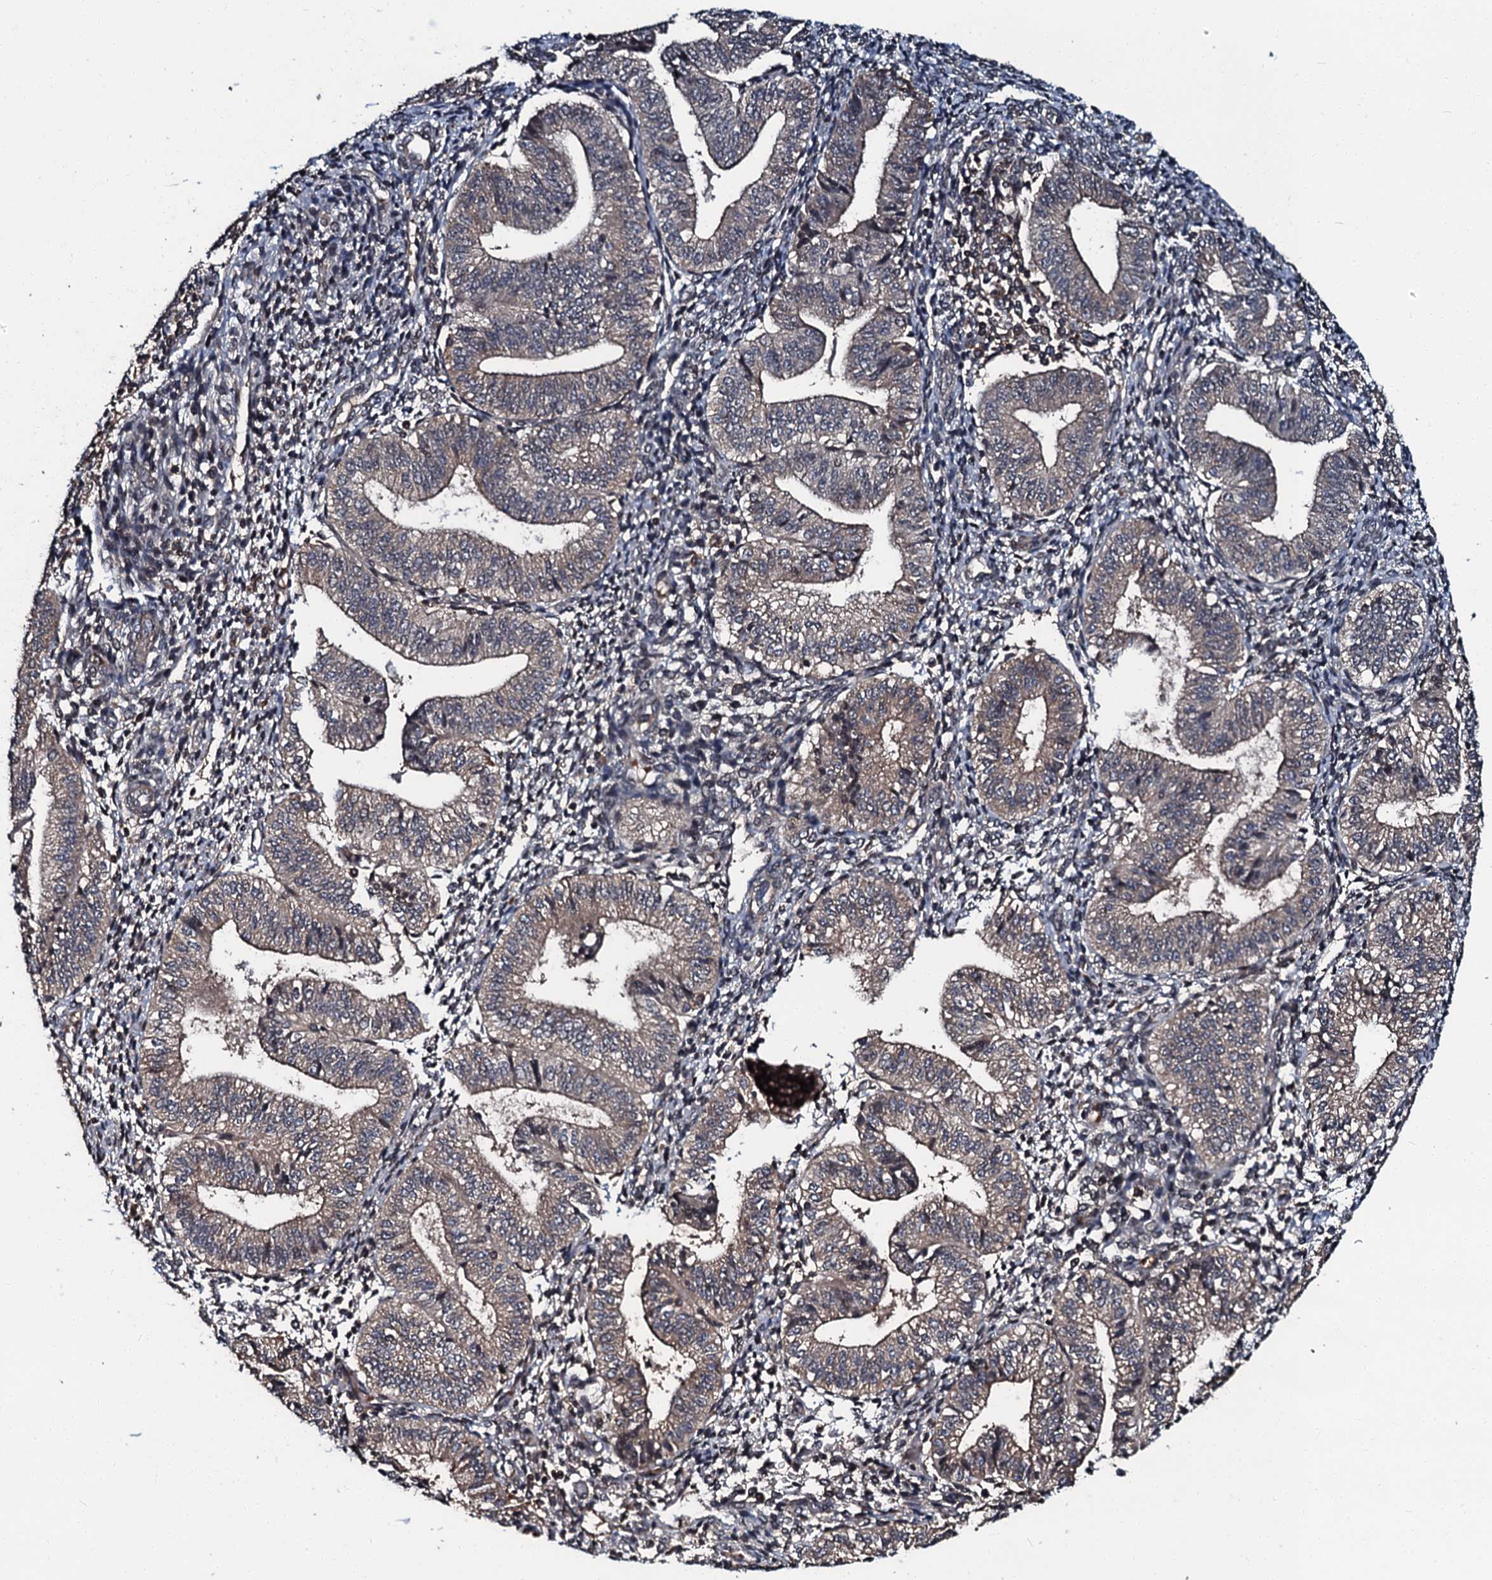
{"staining": {"intensity": "weak", "quantity": "25%-75%", "location": "cytoplasmic/membranous"}, "tissue": "endometrium", "cell_type": "Cells in endometrial stroma", "image_type": "normal", "snomed": [{"axis": "morphology", "description": "Normal tissue, NOS"}, {"axis": "topography", "description": "Endometrium"}], "caption": "Cells in endometrial stroma show weak cytoplasmic/membranous expression in approximately 25%-75% of cells in normal endometrium. The staining is performed using DAB brown chromogen to label protein expression. The nuclei are counter-stained blue using hematoxylin.", "gene": "N4BP1", "patient": {"sex": "female", "age": 34}}